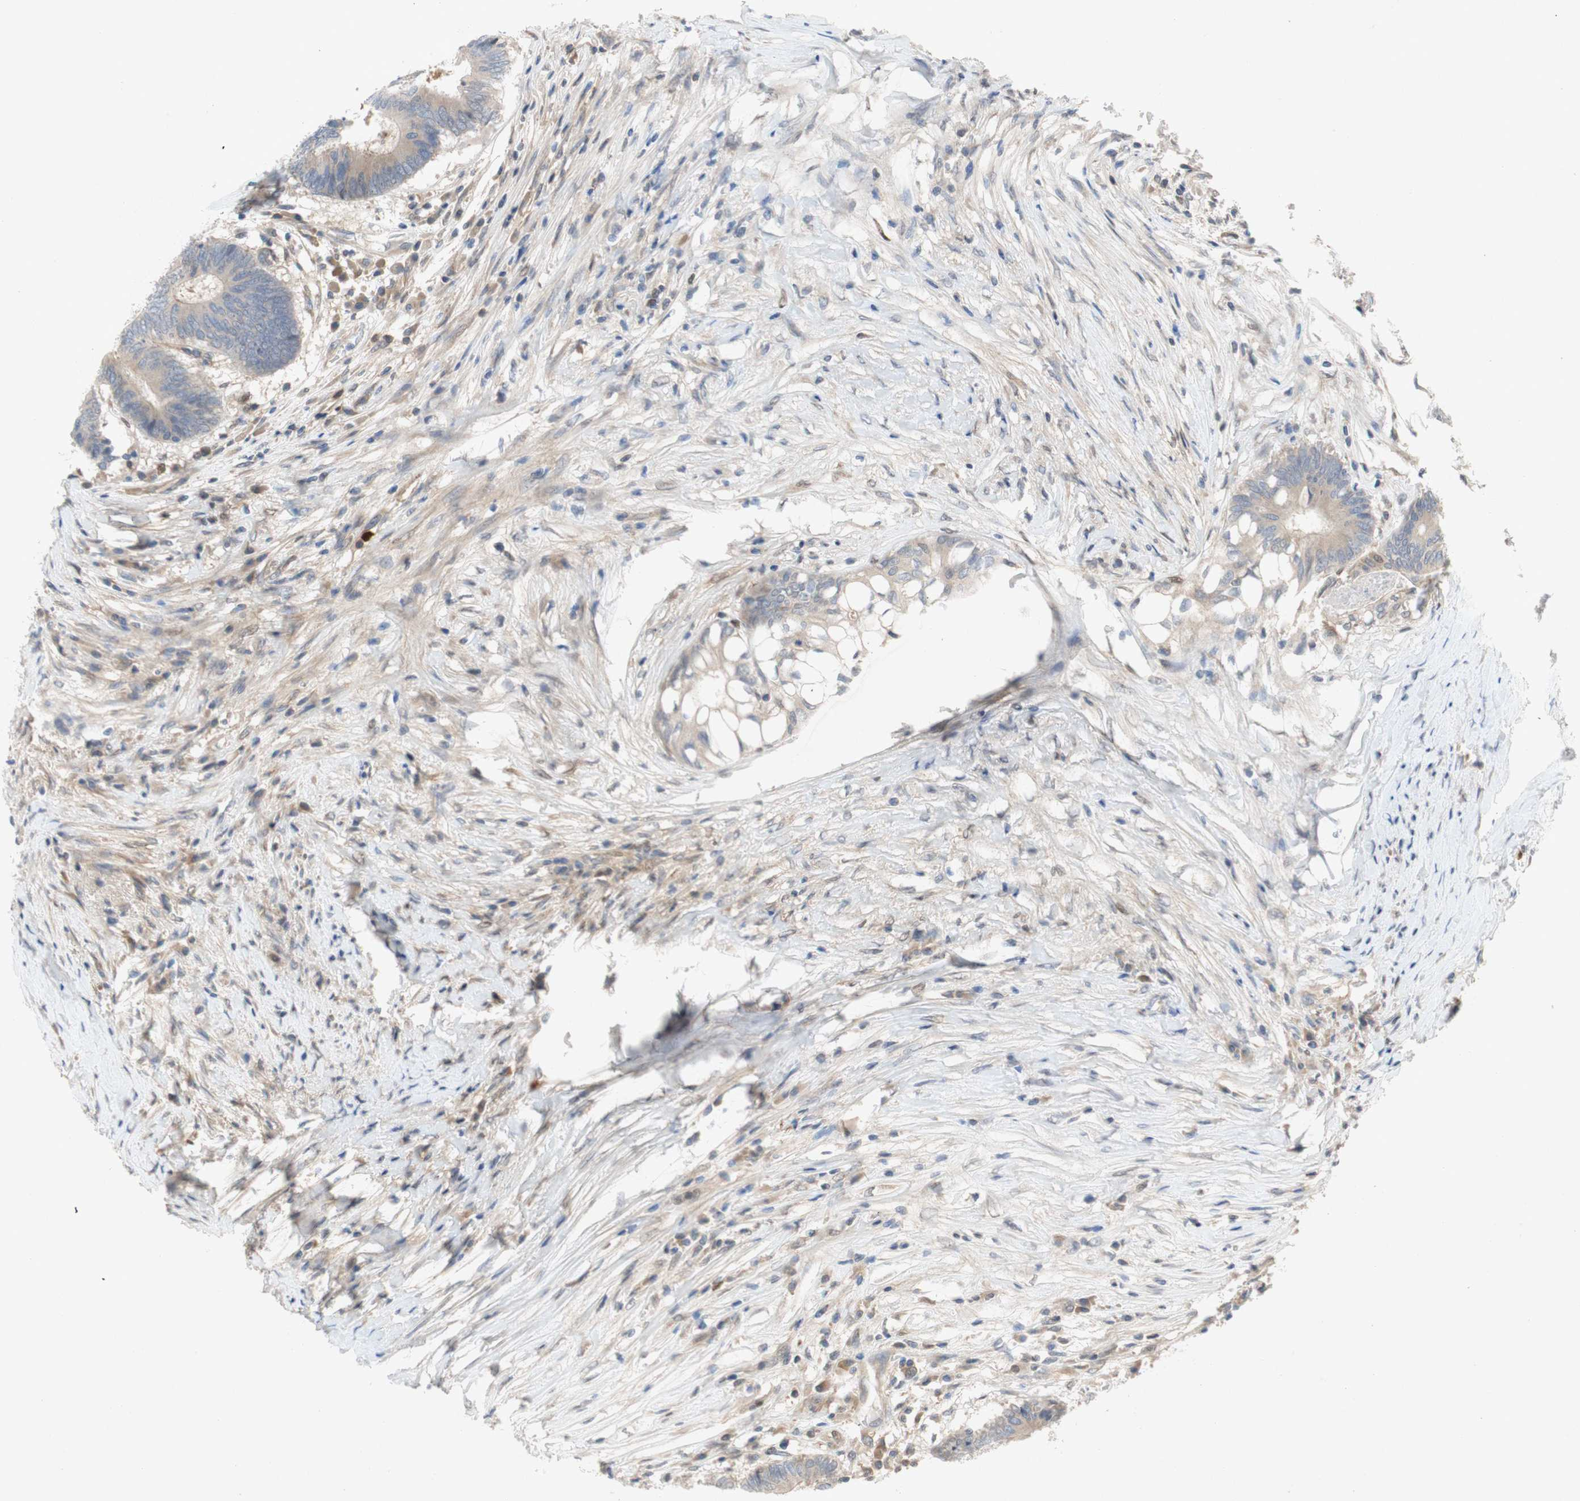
{"staining": {"intensity": "weak", "quantity": "<25%", "location": "cytoplasmic/membranous"}, "tissue": "colorectal cancer", "cell_type": "Tumor cells", "image_type": "cancer", "snomed": [{"axis": "morphology", "description": "Adenocarcinoma, NOS"}, {"axis": "topography", "description": "Rectum"}], "caption": "Adenocarcinoma (colorectal) was stained to show a protein in brown. There is no significant staining in tumor cells.", "gene": "RELB", "patient": {"sex": "male", "age": 63}}